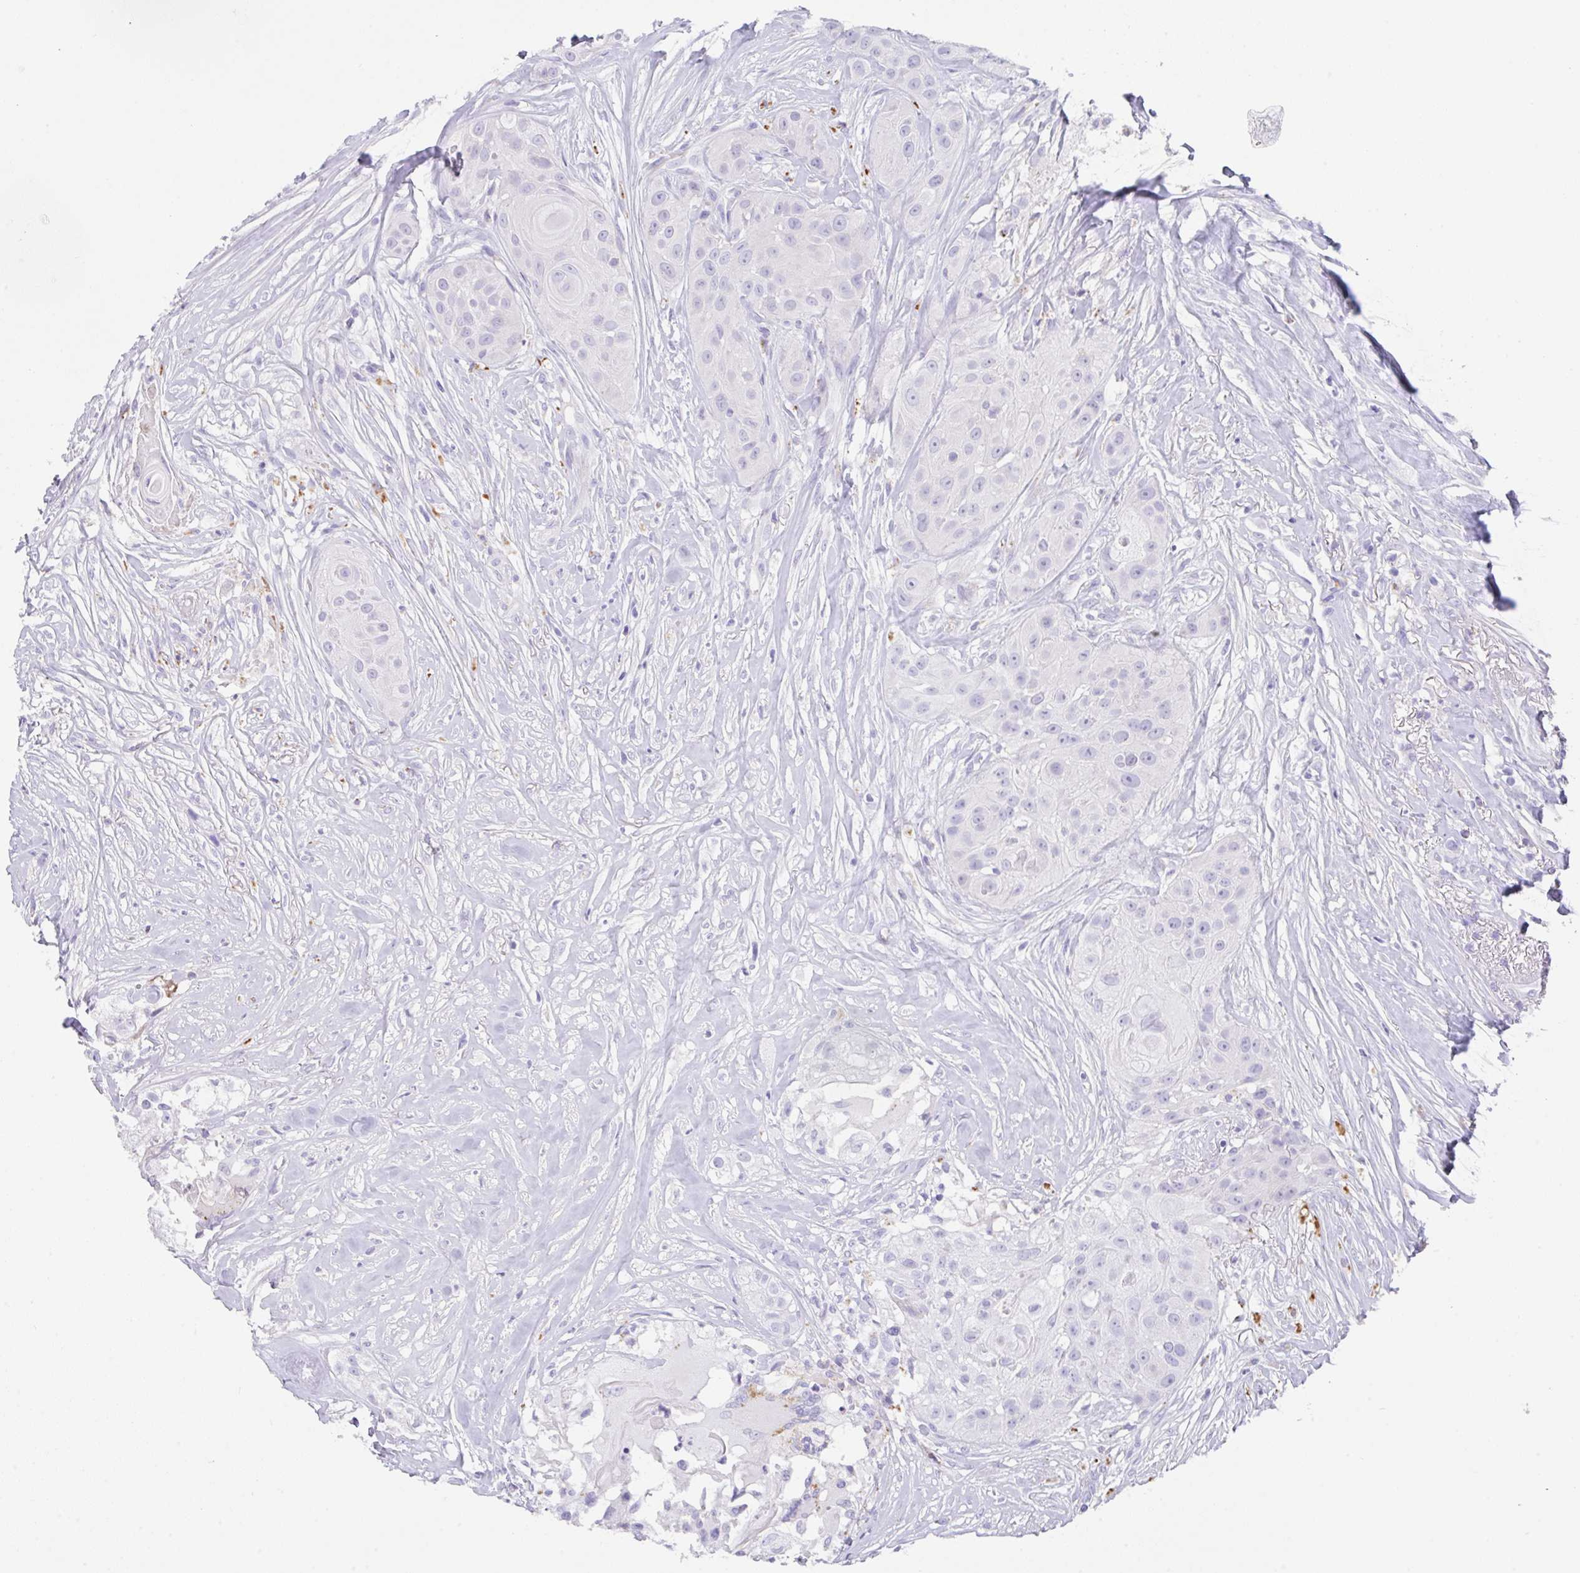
{"staining": {"intensity": "negative", "quantity": "none", "location": "none"}, "tissue": "head and neck cancer", "cell_type": "Tumor cells", "image_type": "cancer", "snomed": [{"axis": "morphology", "description": "Squamous cell carcinoma, NOS"}, {"axis": "topography", "description": "Head-Neck"}], "caption": "Immunohistochemistry (IHC) micrograph of neoplastic tissue: head and neck cancer stained with DAB (3,3'-diaminobenzidine) demonstrates no significant protein positivity in tumor cells. (DAB (3,3'-diaminobenzidine) immunohistochemistry, high magnification).", "gene": "TRAF4", "patient": {"sex": "male", "age": 83}}